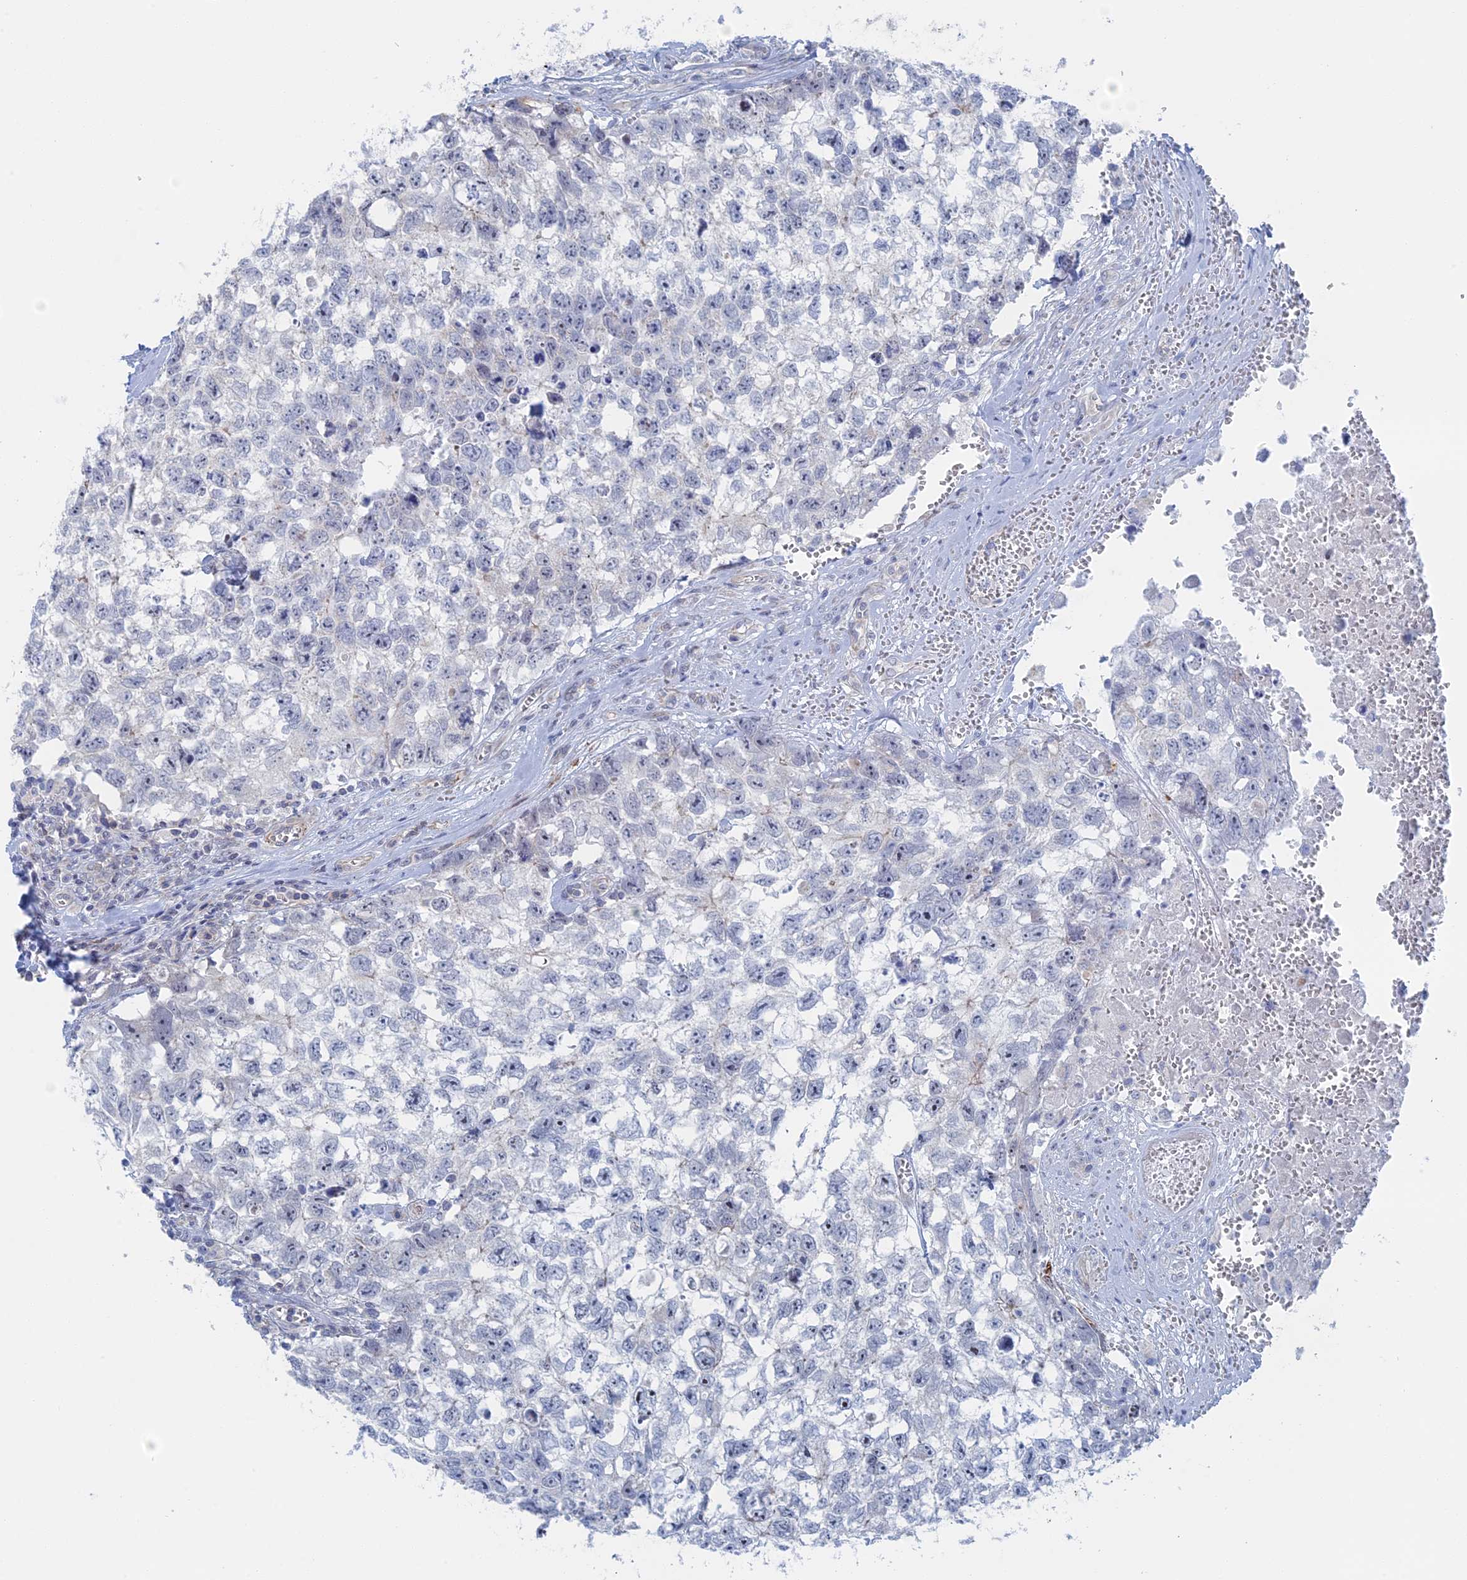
{"staining": {"intensity": "negative", "quantity": "none", "location": "none"}, "tissue": "testis cancer", "cell_type": "Tumor cells", "image_type": "cancer", "snomed": [{"axis": "morphology", "description": "Seminoma, NOS"}, {"axis": "morphology", "description": "Carcinoma, Embryonal, NOS"}, {"axis": "topography", "description": "Testis"}], "caption": "Tumor cells are negative for protein expression in human testis cancer (embryonal carcinoma).", "gene": "IL7", "patient": {"sex": "male", "age": 29}}